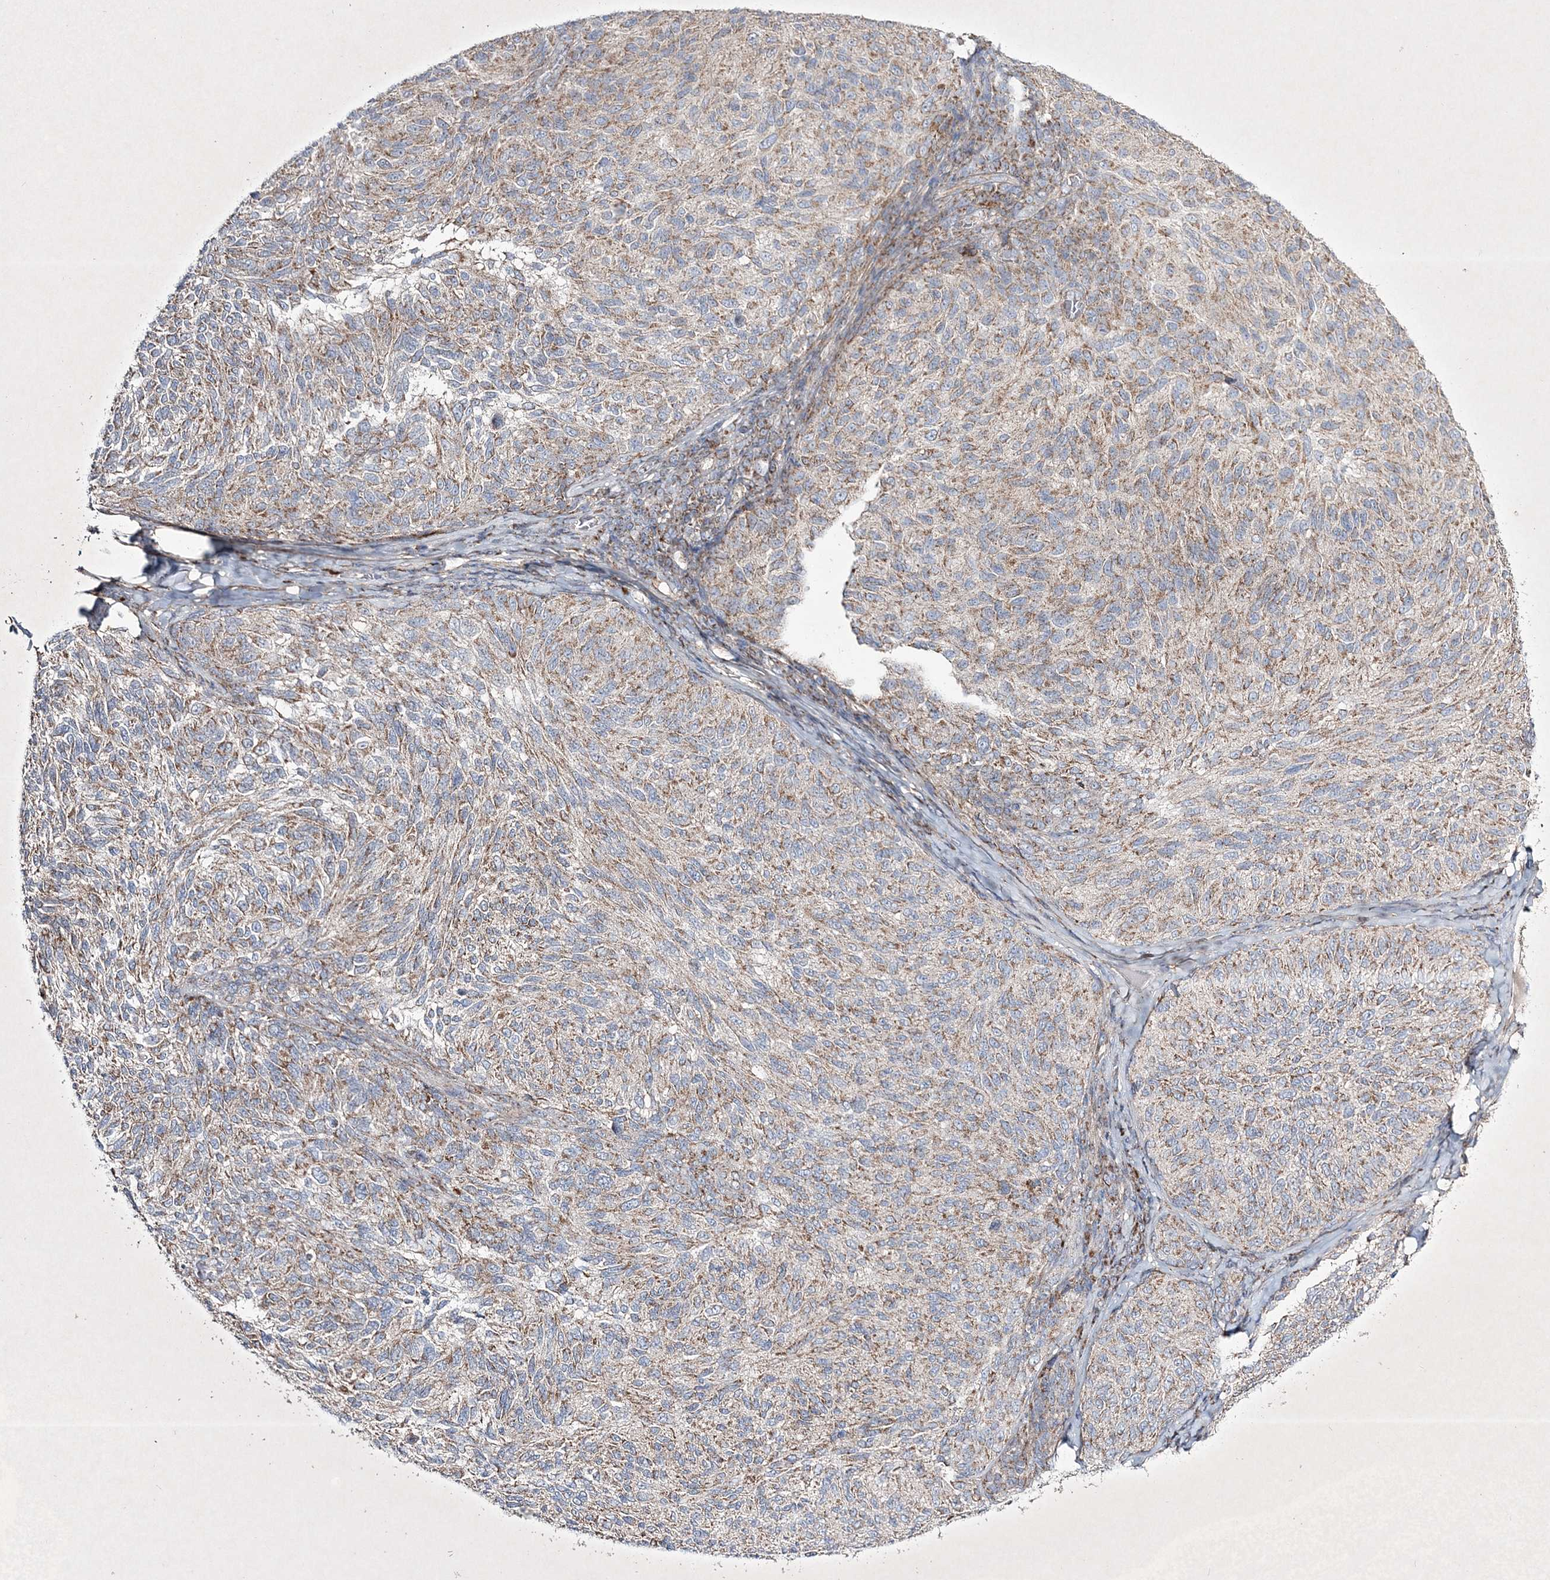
{"staining": {"intensity": "moderate", "quantity": ">75%", "location": "cytoplasmic/membranous"}, "tissue": "melanoma", "cell_type": "Tumor cells", "image_type": "cancer", "snomed": [{"axis": "morphology", "description": "Malignant melanoma, NOS"}, {"axis": "topography", "description": "Skin"}], "caption": "Melanoma stained for a protein (brown) exhibits moderate cytoplasmic/membranous positive staining in approximately >75% of tumor cells.", "gene": "RICTOR", "patient": {"sex": "female", "age": 73}}